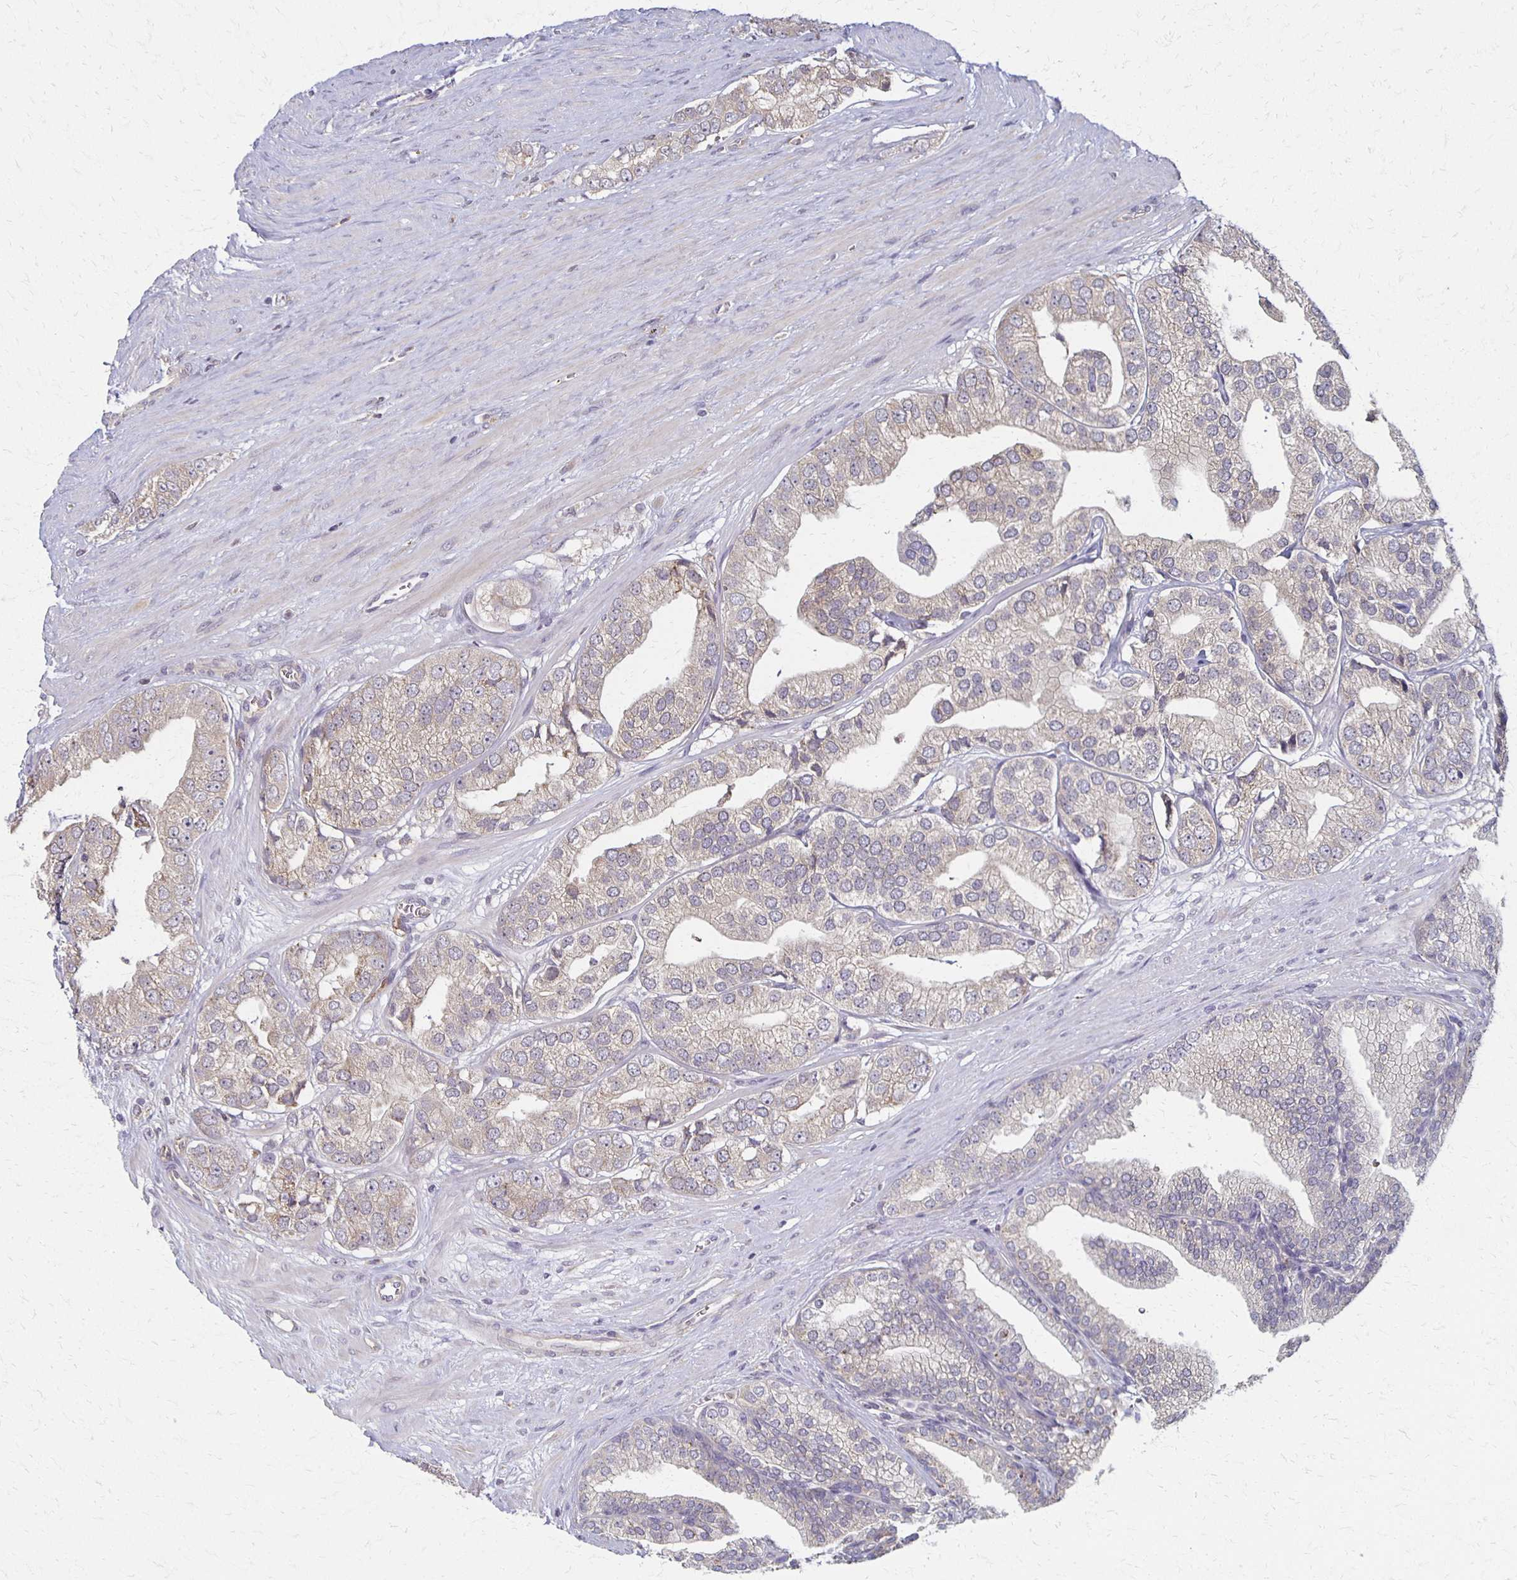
{"staining": {"intensity": "weak", "quantity": ">75%", "location": "cytoplasmic/membranous"}, "tissue": "prostate cancer", "cell_type": "Tumor cells", "image_type": "cancer", "snomed": [{"axis": "morphology", "description": "Adenocarcinoma, High grade"}, {"axis": "topography", "description": "Prostate"}], "caption": "A brown stain shows weak cytoplasmic/membranous staining of a protein in human prostate cancer (high-grade adenocarcinoma) tumor cells.", "gene": "GPX4", "patient": {"sex": "male", "age": 58}}